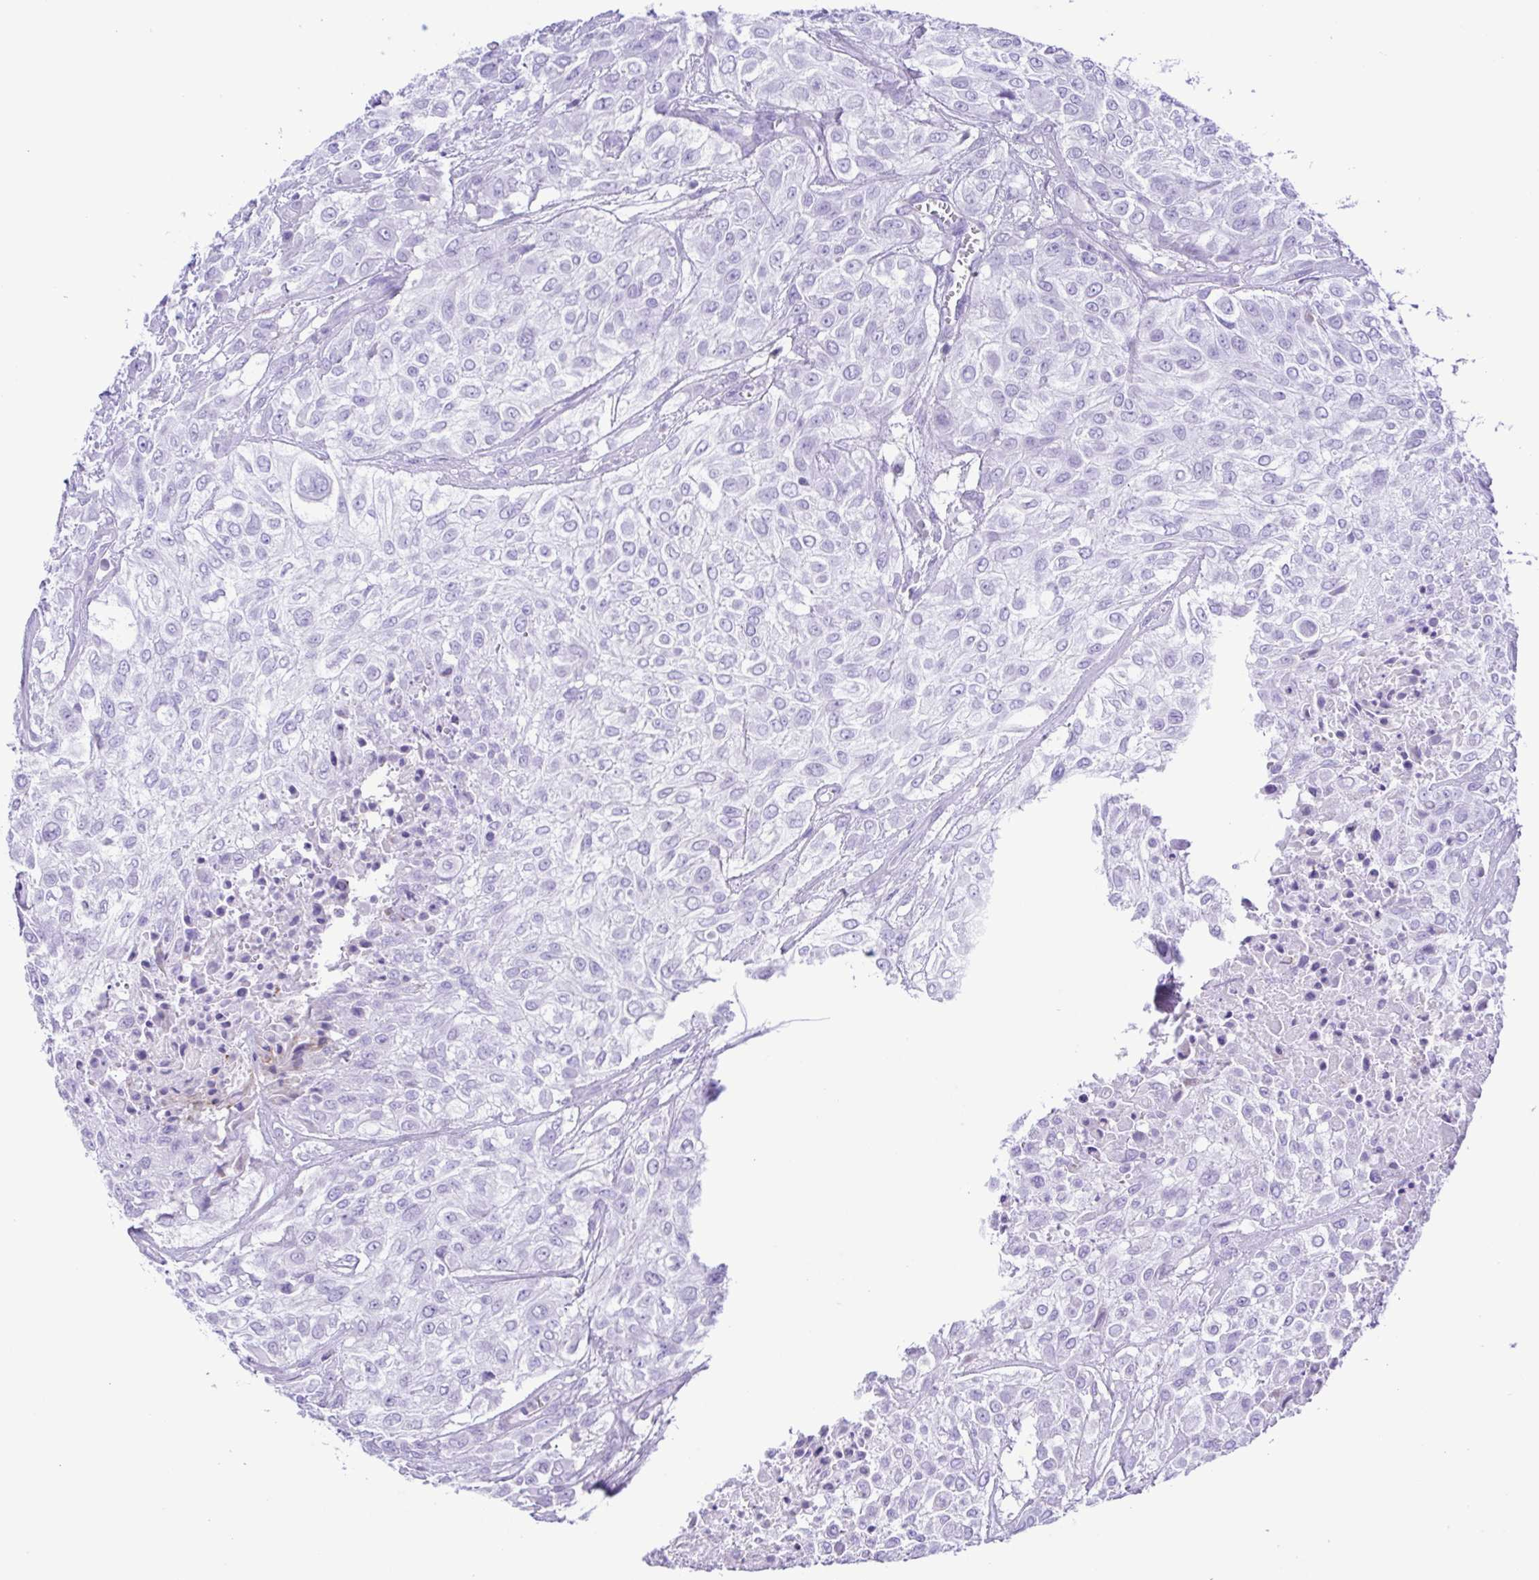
{"staining": {"intensity": "negative", "quantity": "none", "location": "none"}, "tissue": "urothelial cancer", "cell_type": "Tumor cells", "image_type": "cancer", "snomed": [{"axis": "morphology", "description": "Urothelial carcinoma, High grade"}, {"axis": "topography", "description": "Urinary bladder"}], "caption": "An image of urothelial cancer stained for a protein shows no brown staining in tumor cells.", "gene": "GPR17", "patient": {"sex": "male", "age": 57}}